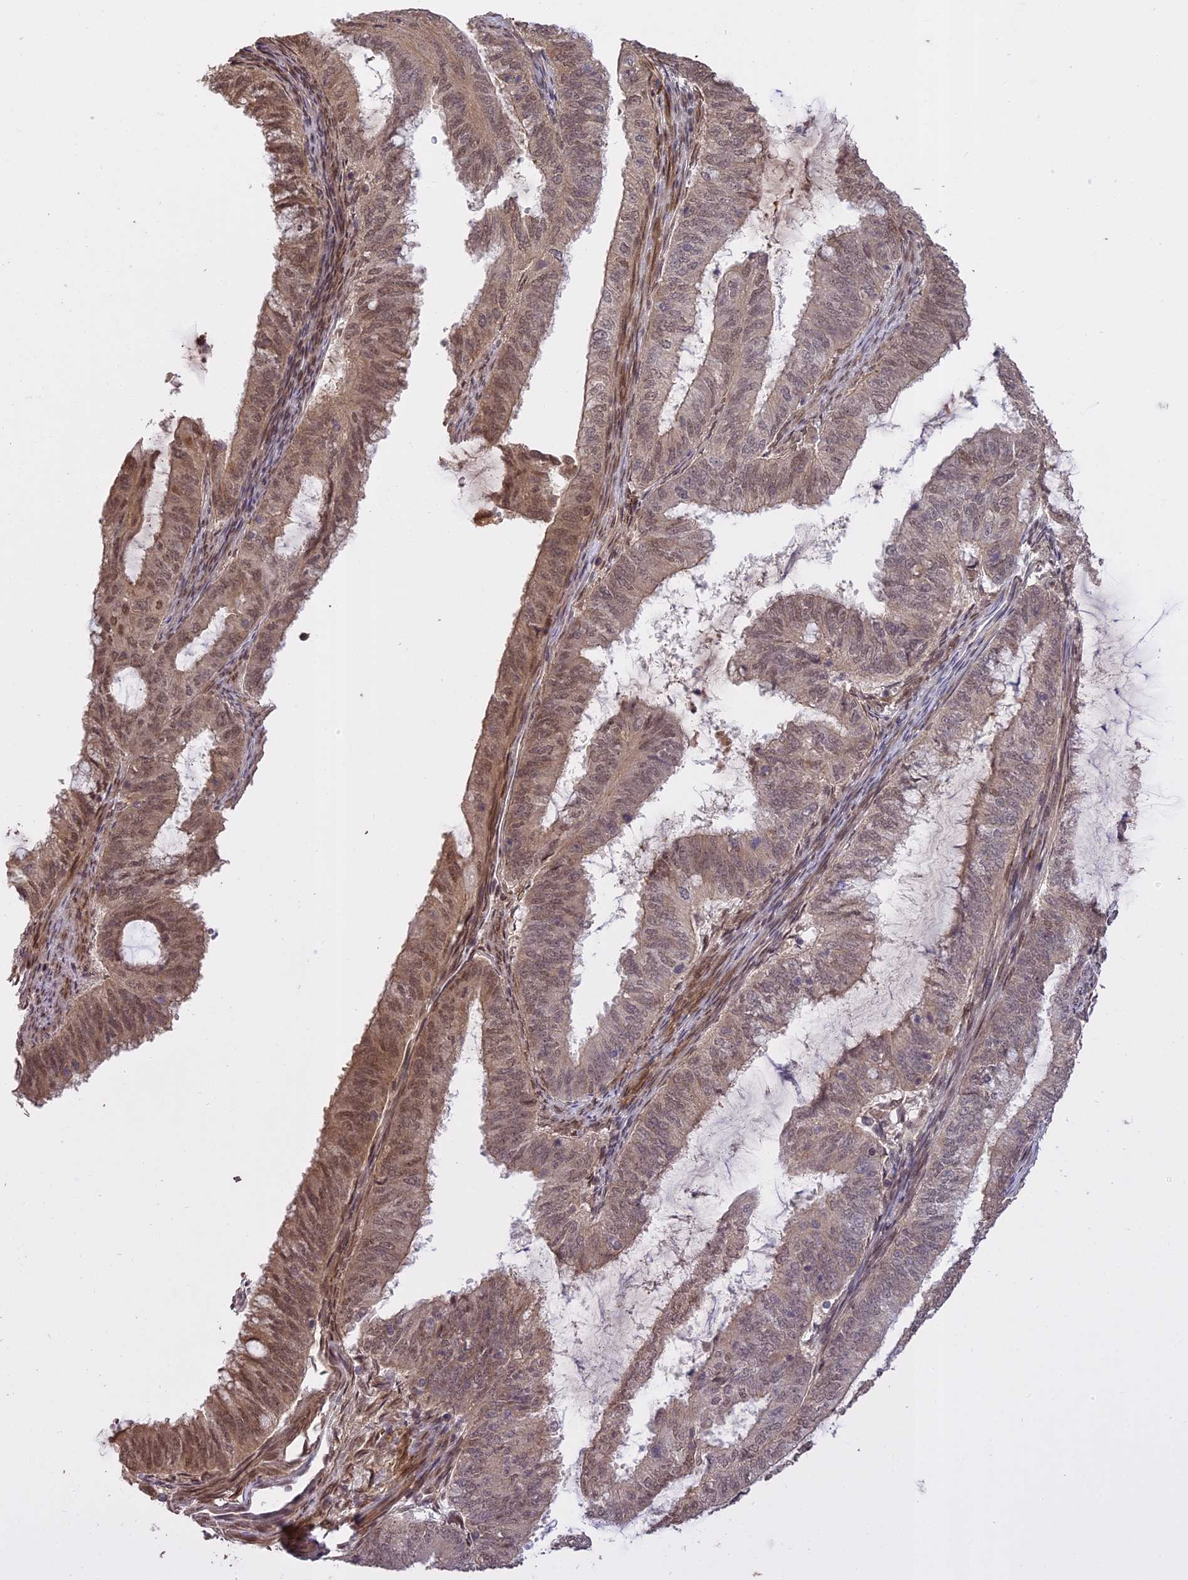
{"staining": {"intensity": "weak", "quantity": "<25%", "location": "cytoplasmic/membranous,nuclear"}, "tissue": "endometrial cancer", "cell_type": "Tumor cells", "image_type": "cancer", "snomed": [{"axis": "morphology", "description": "Adenocarcinoma, NOS"}, {"axis": "topography", "description": "Endometrium"}], "caption": "Tumor cells show no significant positivity in adenocarcinoma (endometrial). The staining is performed using DAB brown chromogen with nuclei counter-stained in using hematoxylin.", "gene": "PRELID2", "patient": {"sex": "female", "age": 51}}